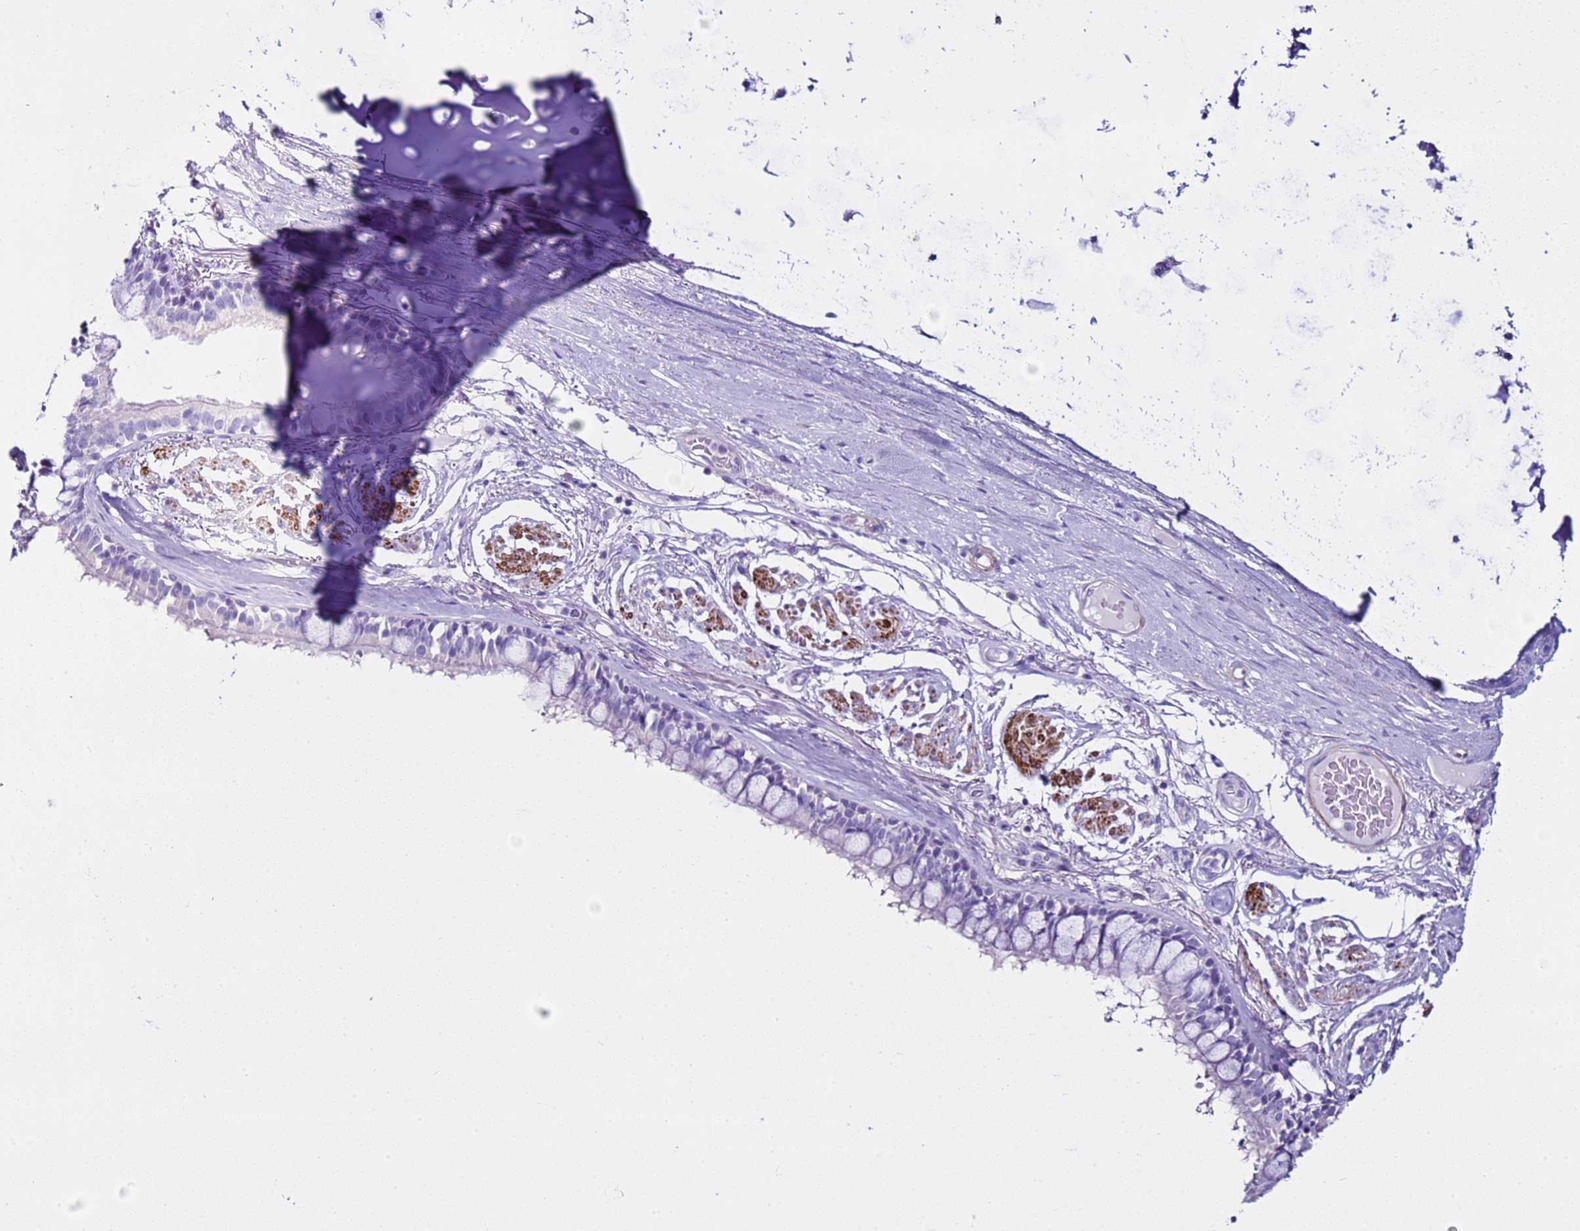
{"staining": {"intensity": "negative", "quantity": "none", "location": "none"}, "tissue": "bronchus", "cell_type": "Respiratory epithelial cells", "image_type": "normal", "snomed": [{"axis": "morphology", "description": "Normal tissue, NOS"}, {"axis": "topography", "description": "Bronchus"}], "caption": "Immunohistochemistry histopathology image of normal bronchus: bronchus stained with DAB shows no significant protein staining in respiratory epithelial cells.", "gene": "LCMT1", "patient": {"sex": "male", "age": 70}}